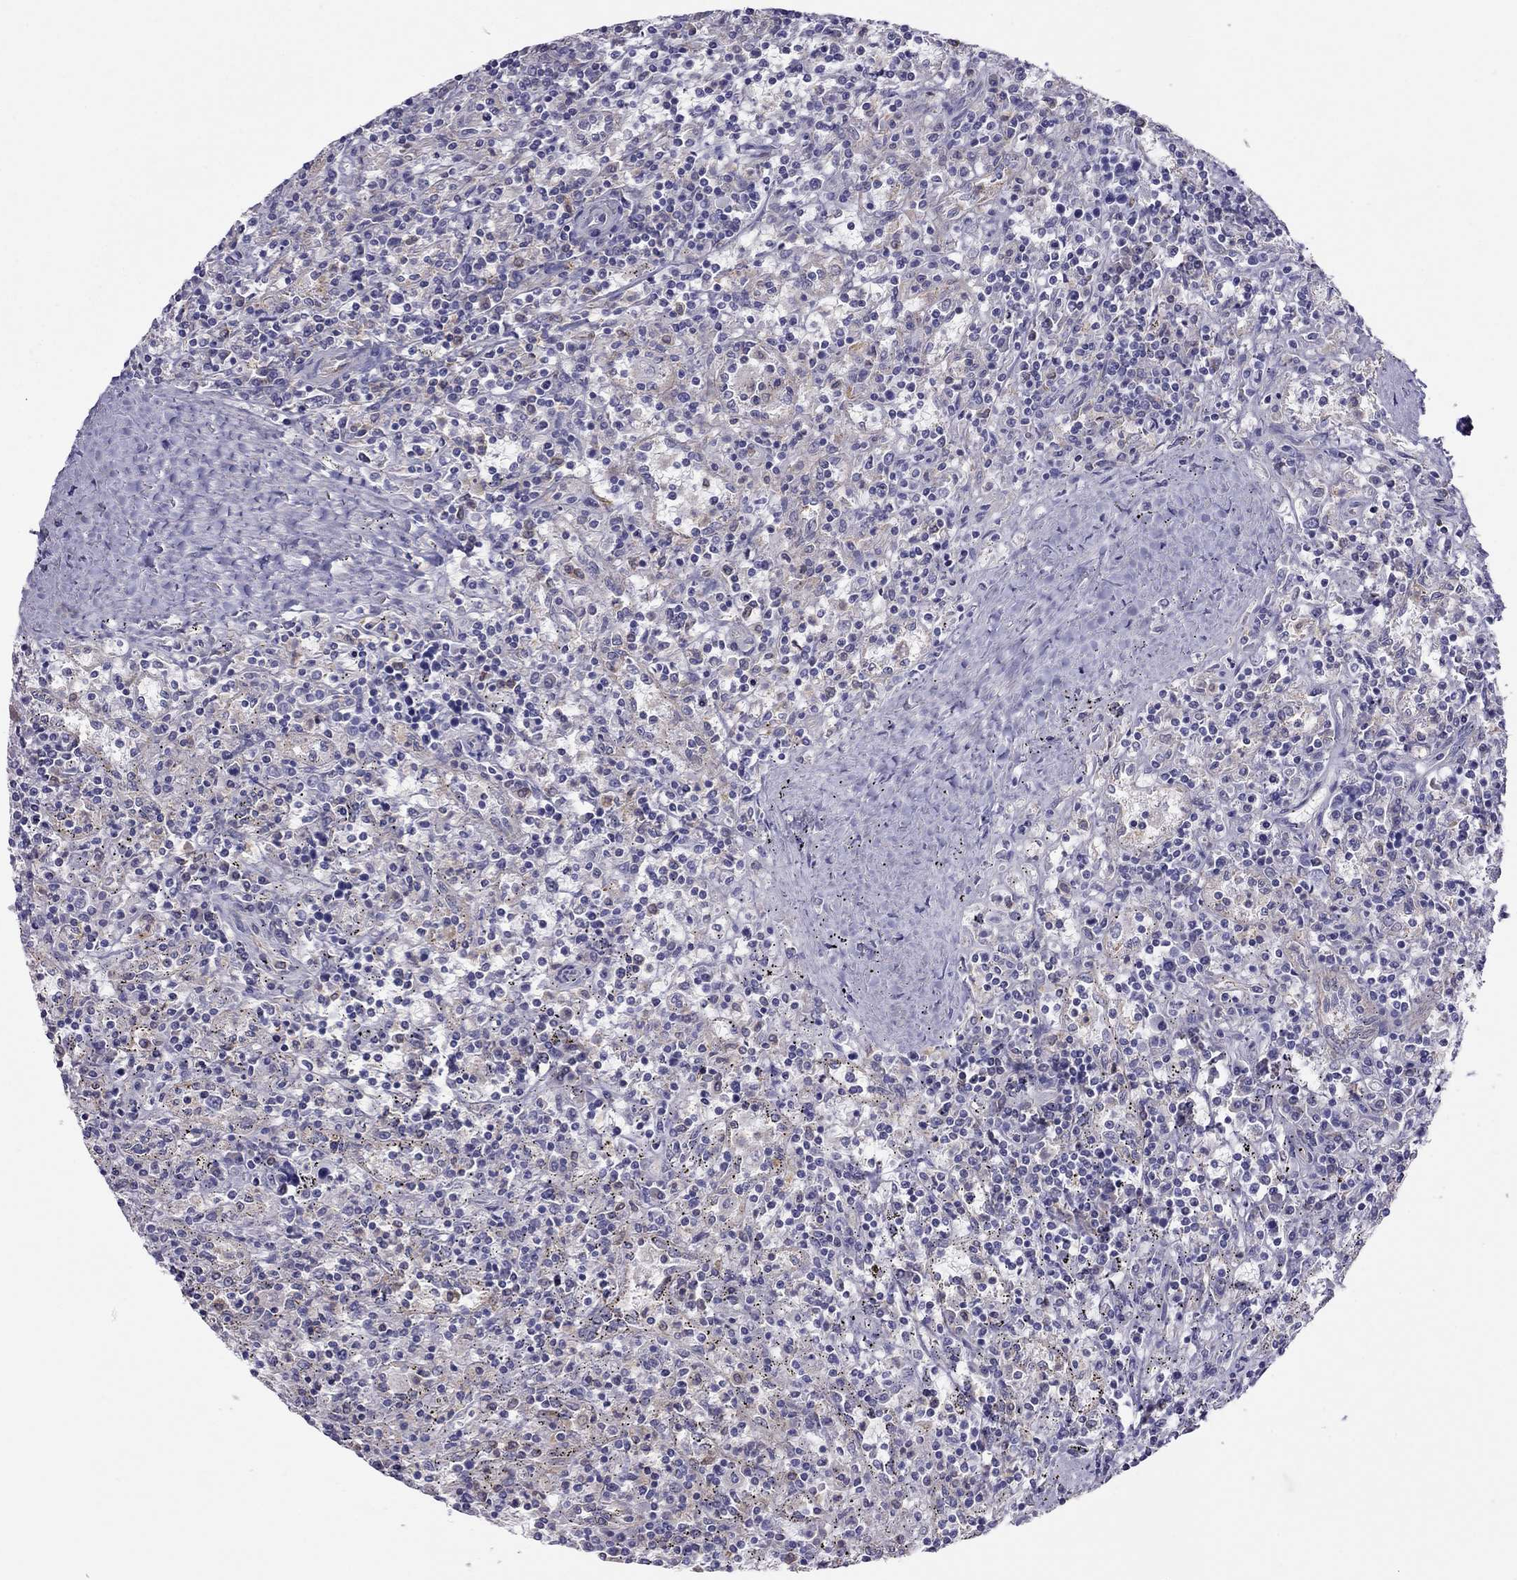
{"staining": {"intensity": "negative", "quantity": "none", "location": "none"}, "tissue": "lymphoma", "cell_type": "Tumor cells", "image_type": "cancer", "snomed": [{"axis": "morphology", "description": "Malignant lymphoma, non-Hodgkin's type, Low grade"}, {"axis": "topography", "description": "Spleen"}], "caption": "This is an IHC histopathology image of human lymphoma. There is no expression in tumor cells.", "gene": "ALOX15B", "patient": {"sex": "male", "age": 62}}